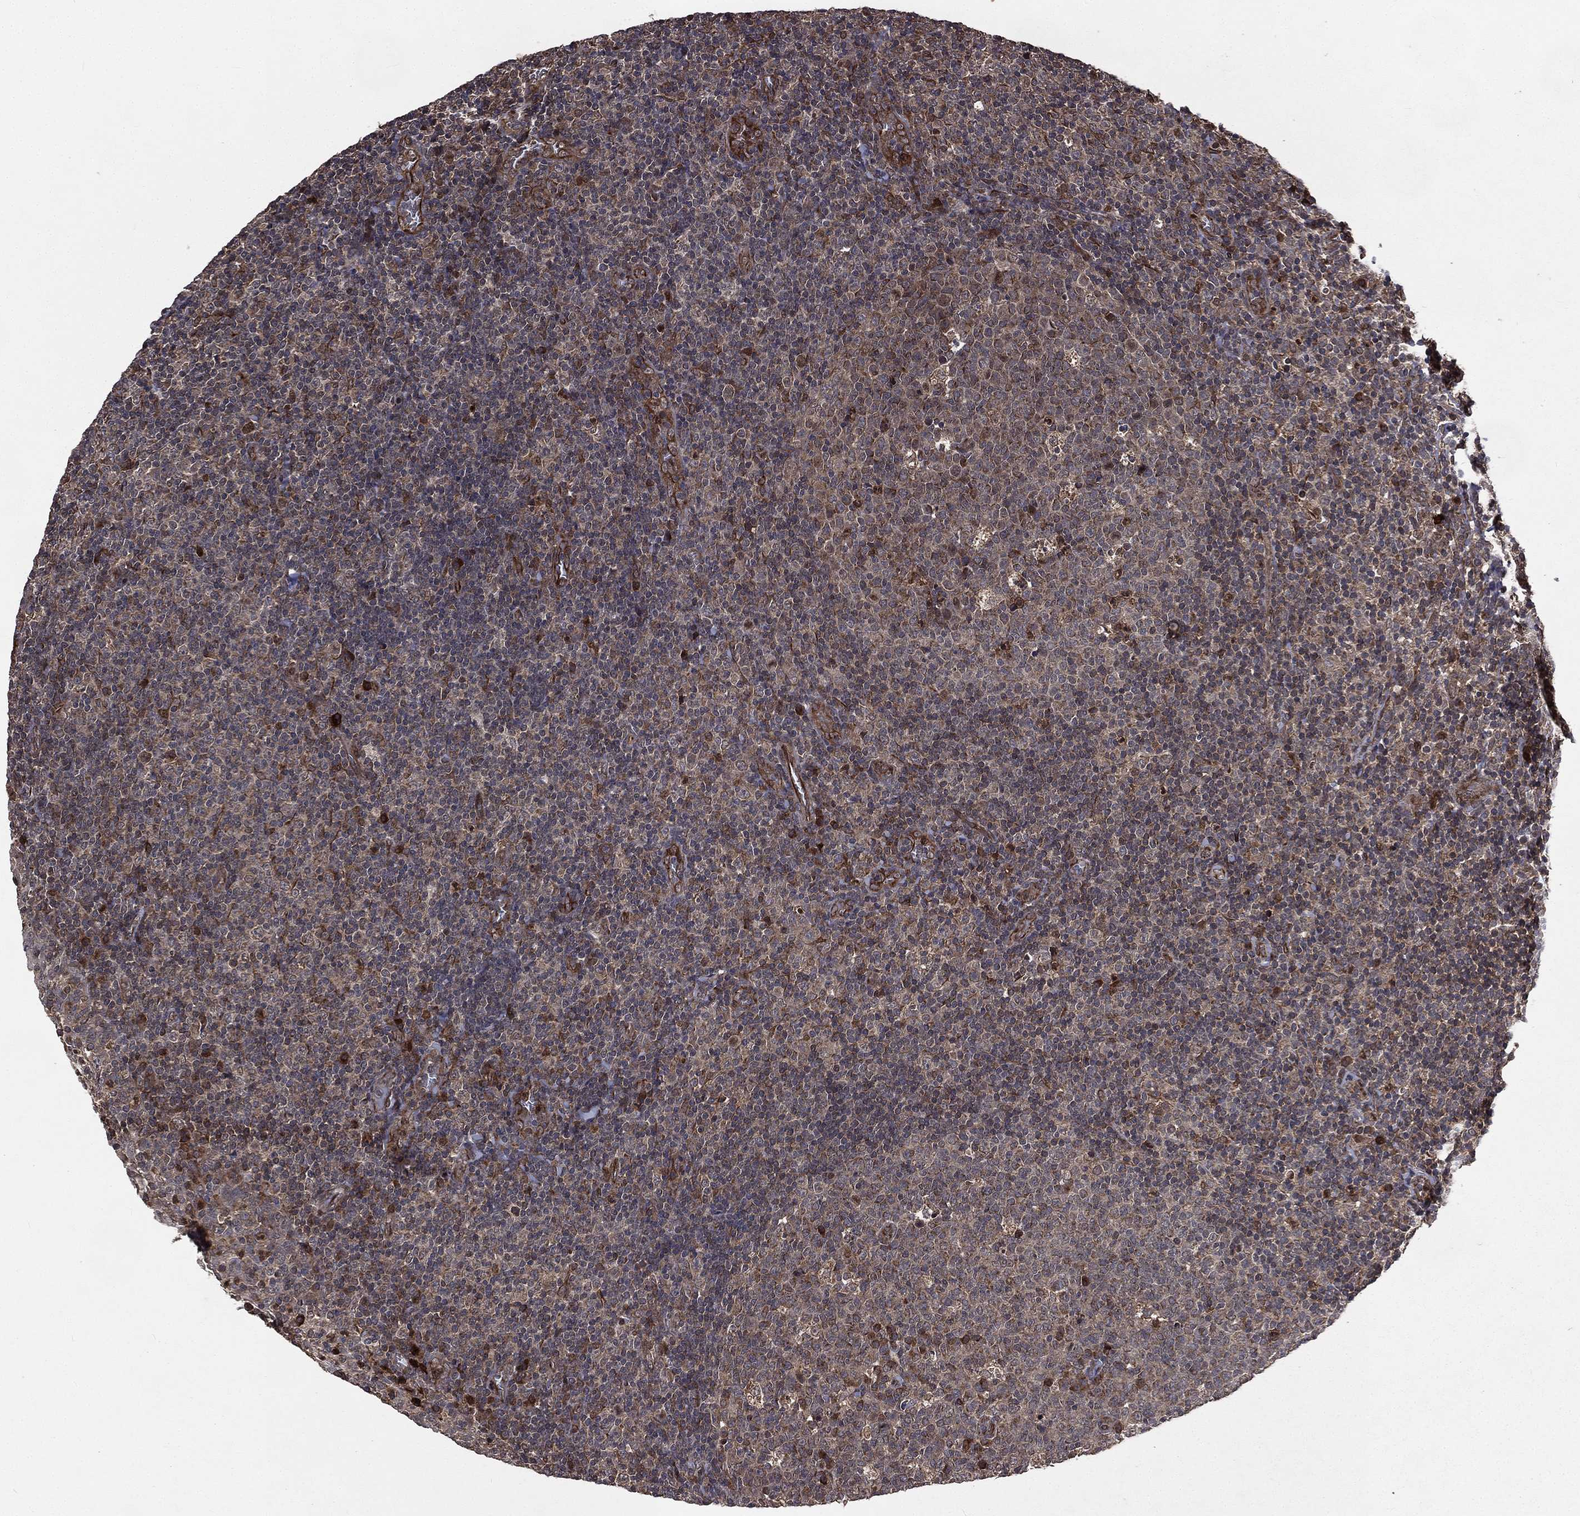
{"staining": {"intensity": "moderate", "quantity": "<25%", "location": "cytoplasmic/membranous"}, "tissue": "tonsil", "cell_type": "Germinal center cells", "image_type": "normal", "snomed": [{"axis": "morphology", "description": "Normal tissue, NOS"}, {"axis": "topography", "description": "Tonsil"}], "caption": "A micrograph of human tonsil stained for a protein reveals moderate cytoplasmic/membranous brown staining in germinal center cells.", "gene": "LENG8", "patient": {"sex": "female", "age": 5}}